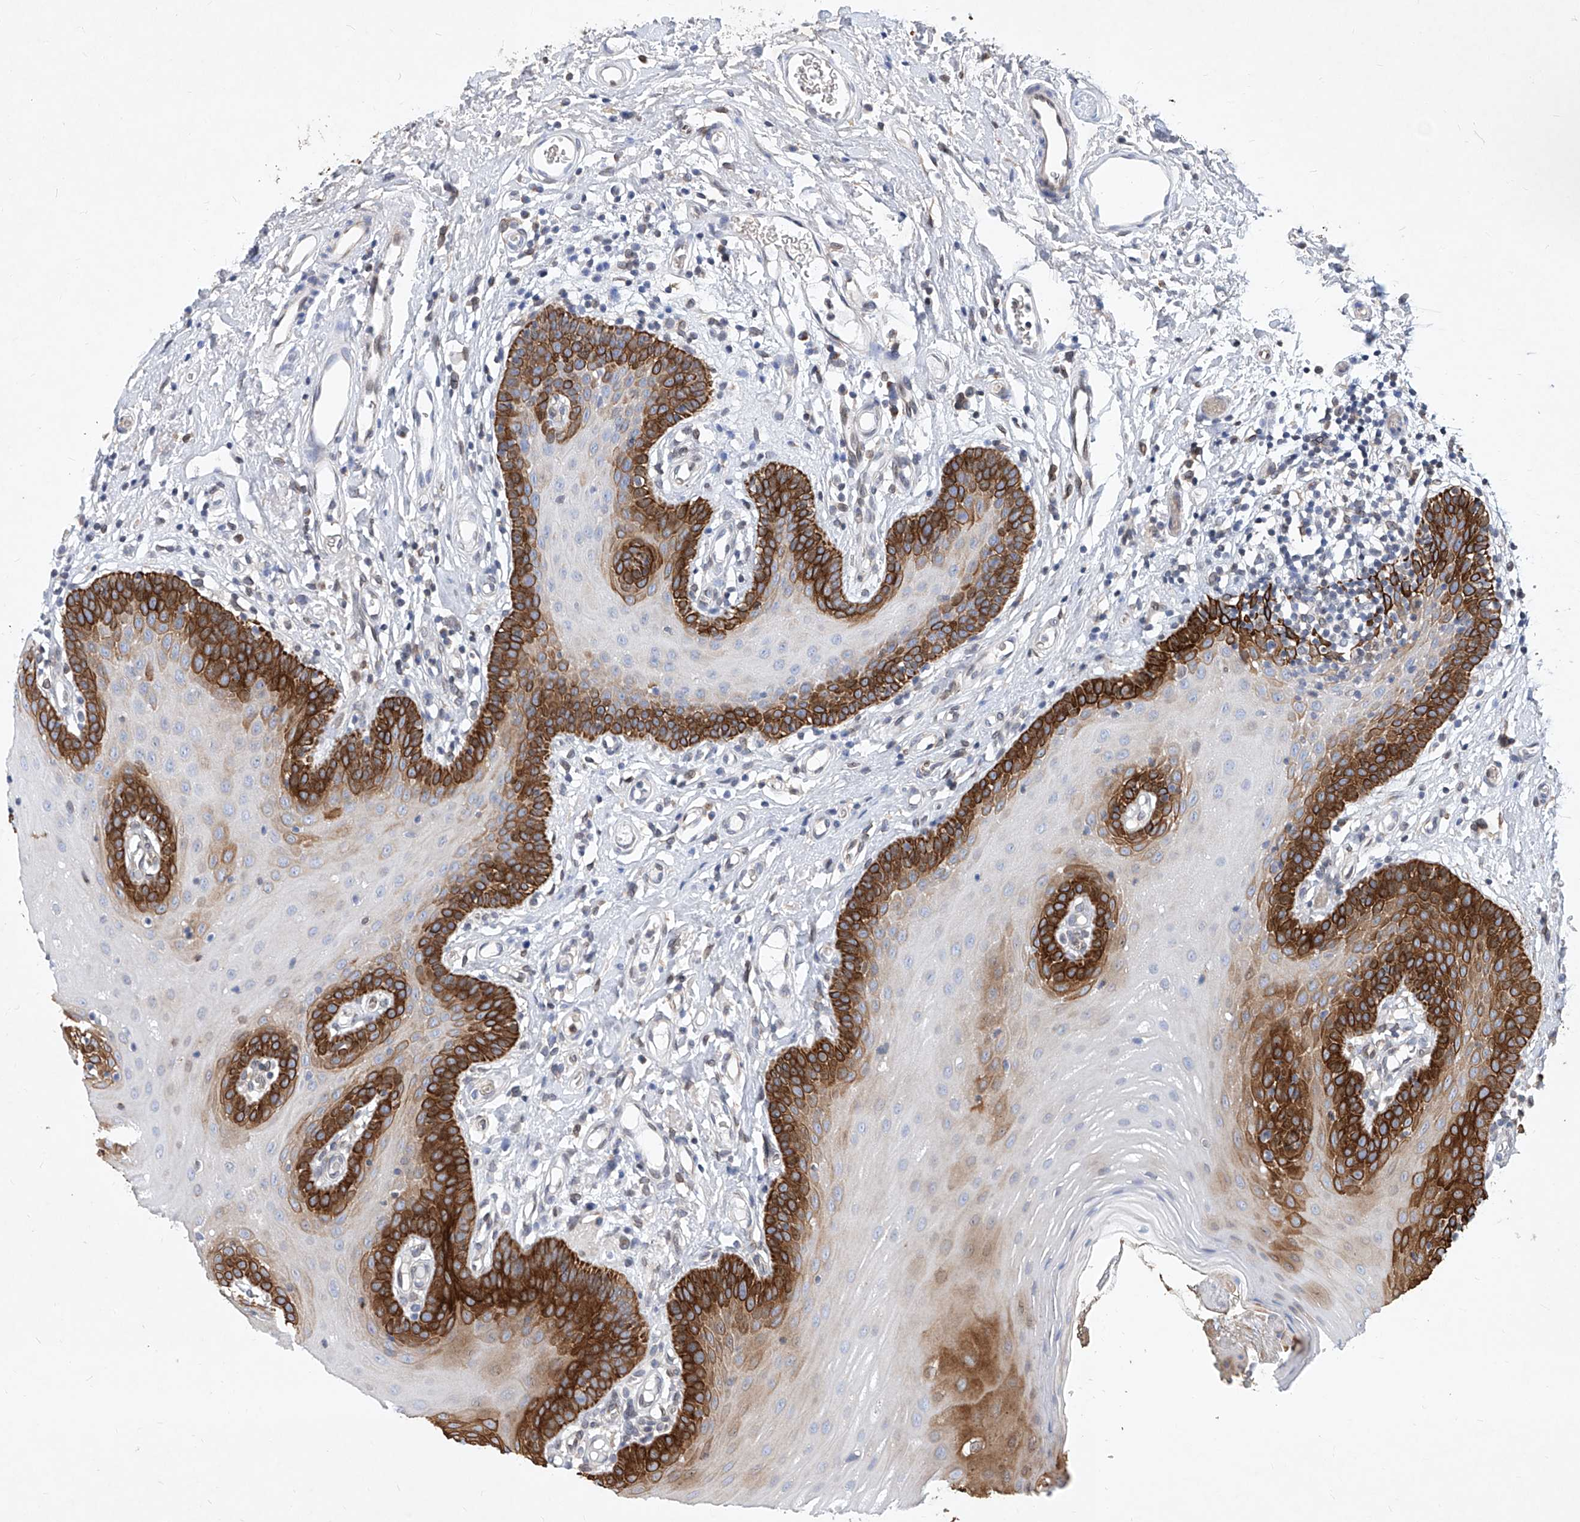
{"staining": {"intensity": "strong", "quantity": ">75%", "location": "cytoplasmic/membranous"}, "tissue": "oral mucosa", "cell_type": "Squamous epithelial cells", "image_type": "normal", "snomed": [{"axis": "morphology", "description": "Normal tissue, NOS"}, {"axis": "topography", "description": "Oral tissue"}], "caption": "Oral mucosa stained with immunohistochemistry shows strong cytoplasmic/membranous staining in about >75% of squamous epithelial cells. Immunohistochemistry stains the protein of interest in brown and the nuclei are stained blue.", "gene": "MX2", "patient": {"sex": "male", "age": 74}}